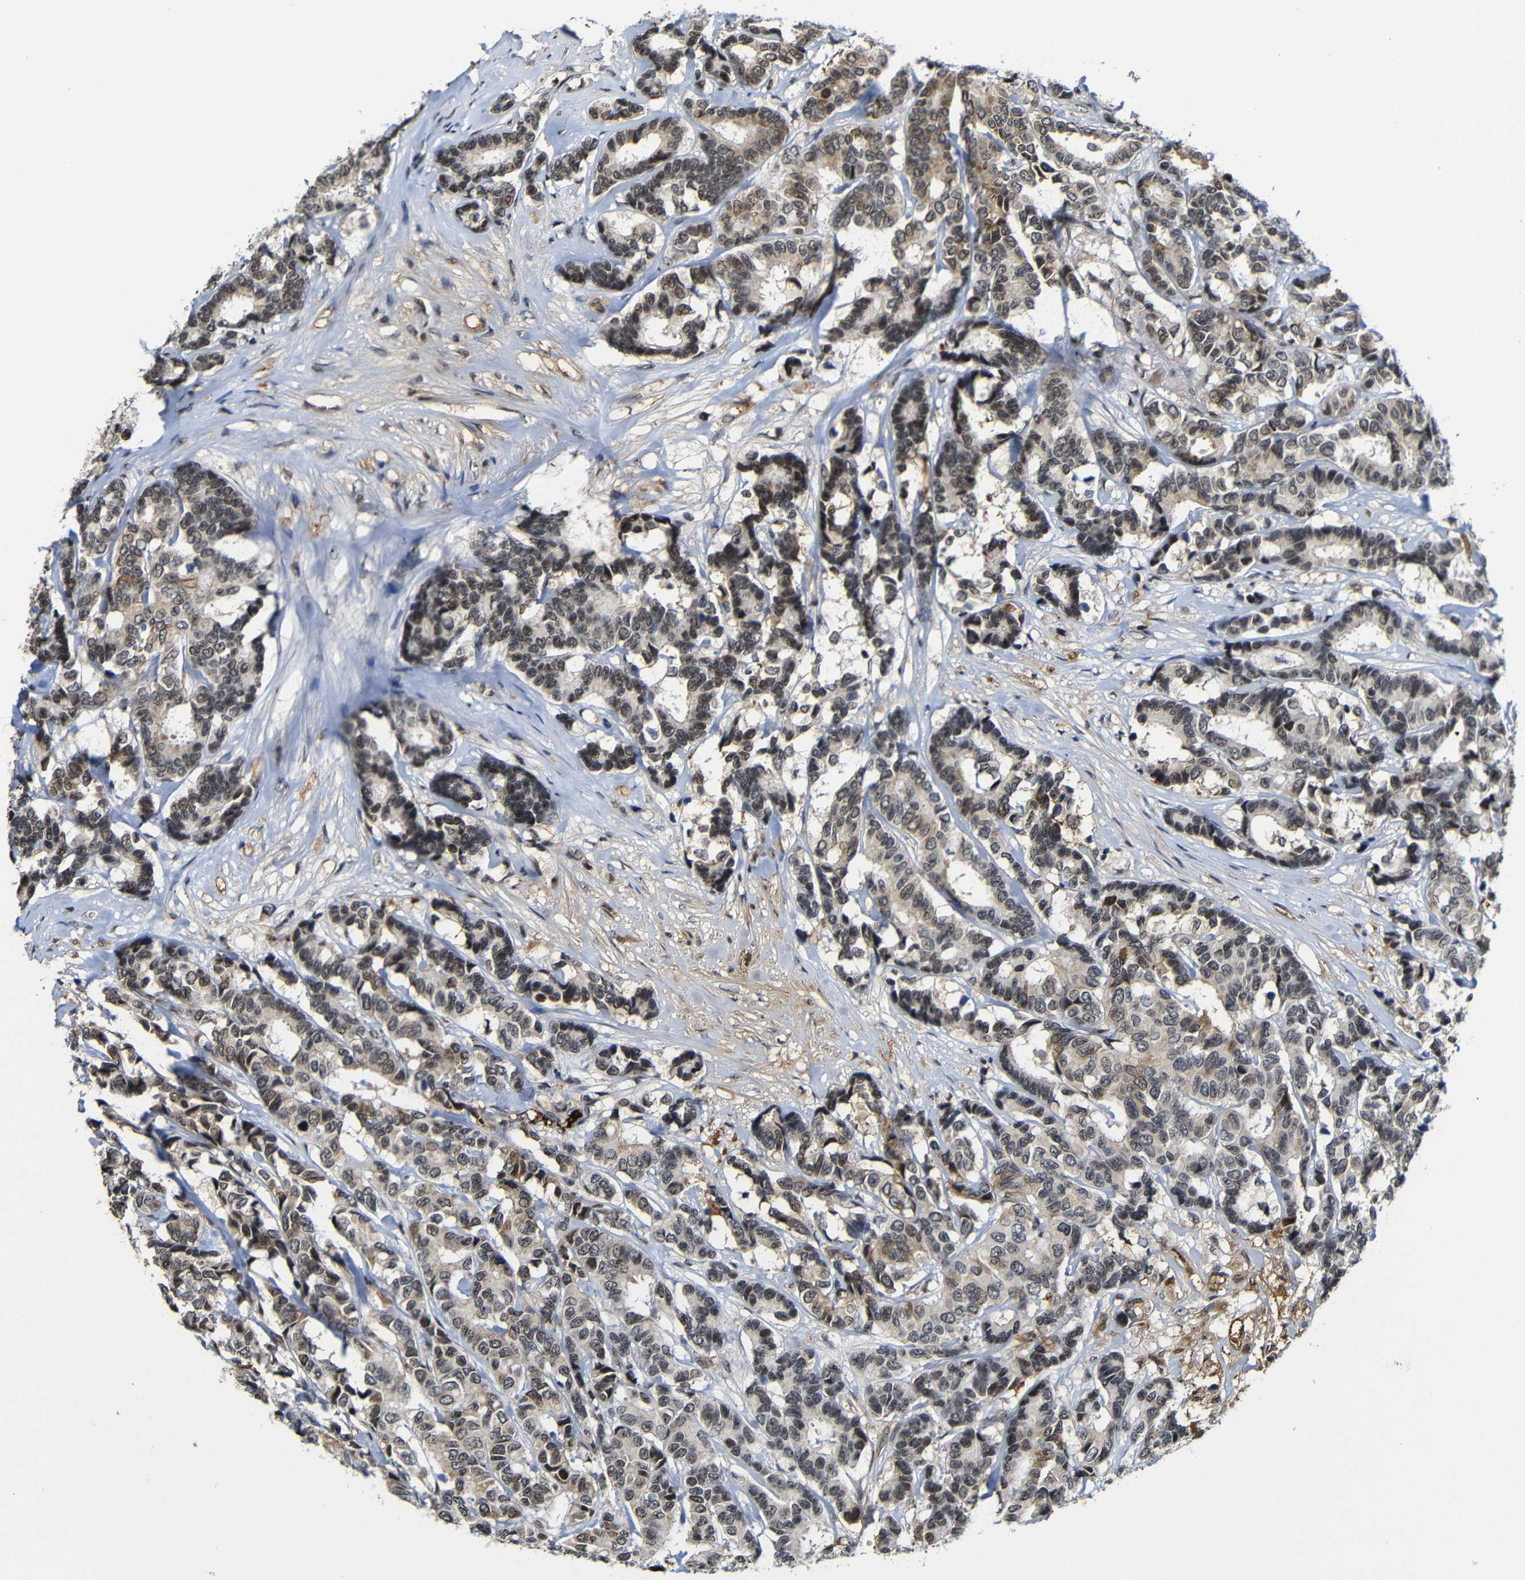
{"staining": {"intensity": "moderate", "quantity": "25%-75%", "location": "cytoplasmic/membranous,nuclear"}, "tissue": "breast cancer", "cell_type": "Tumor cells", "image_type": "cancer", "snomed": [{"axis": "morphology", "description": "Duct carcinoma"}, {"axis": "topography", "description": "Breast"}], "caption": "Protein expression analysis of human invasive ductal carcinoma (breast) reveals moderate cytoplasmic/membranous and nuclear expression in about 25%-75% of tumor cells.", "gene": "MYC", "patient": {"sex": "female", "age": 87}}